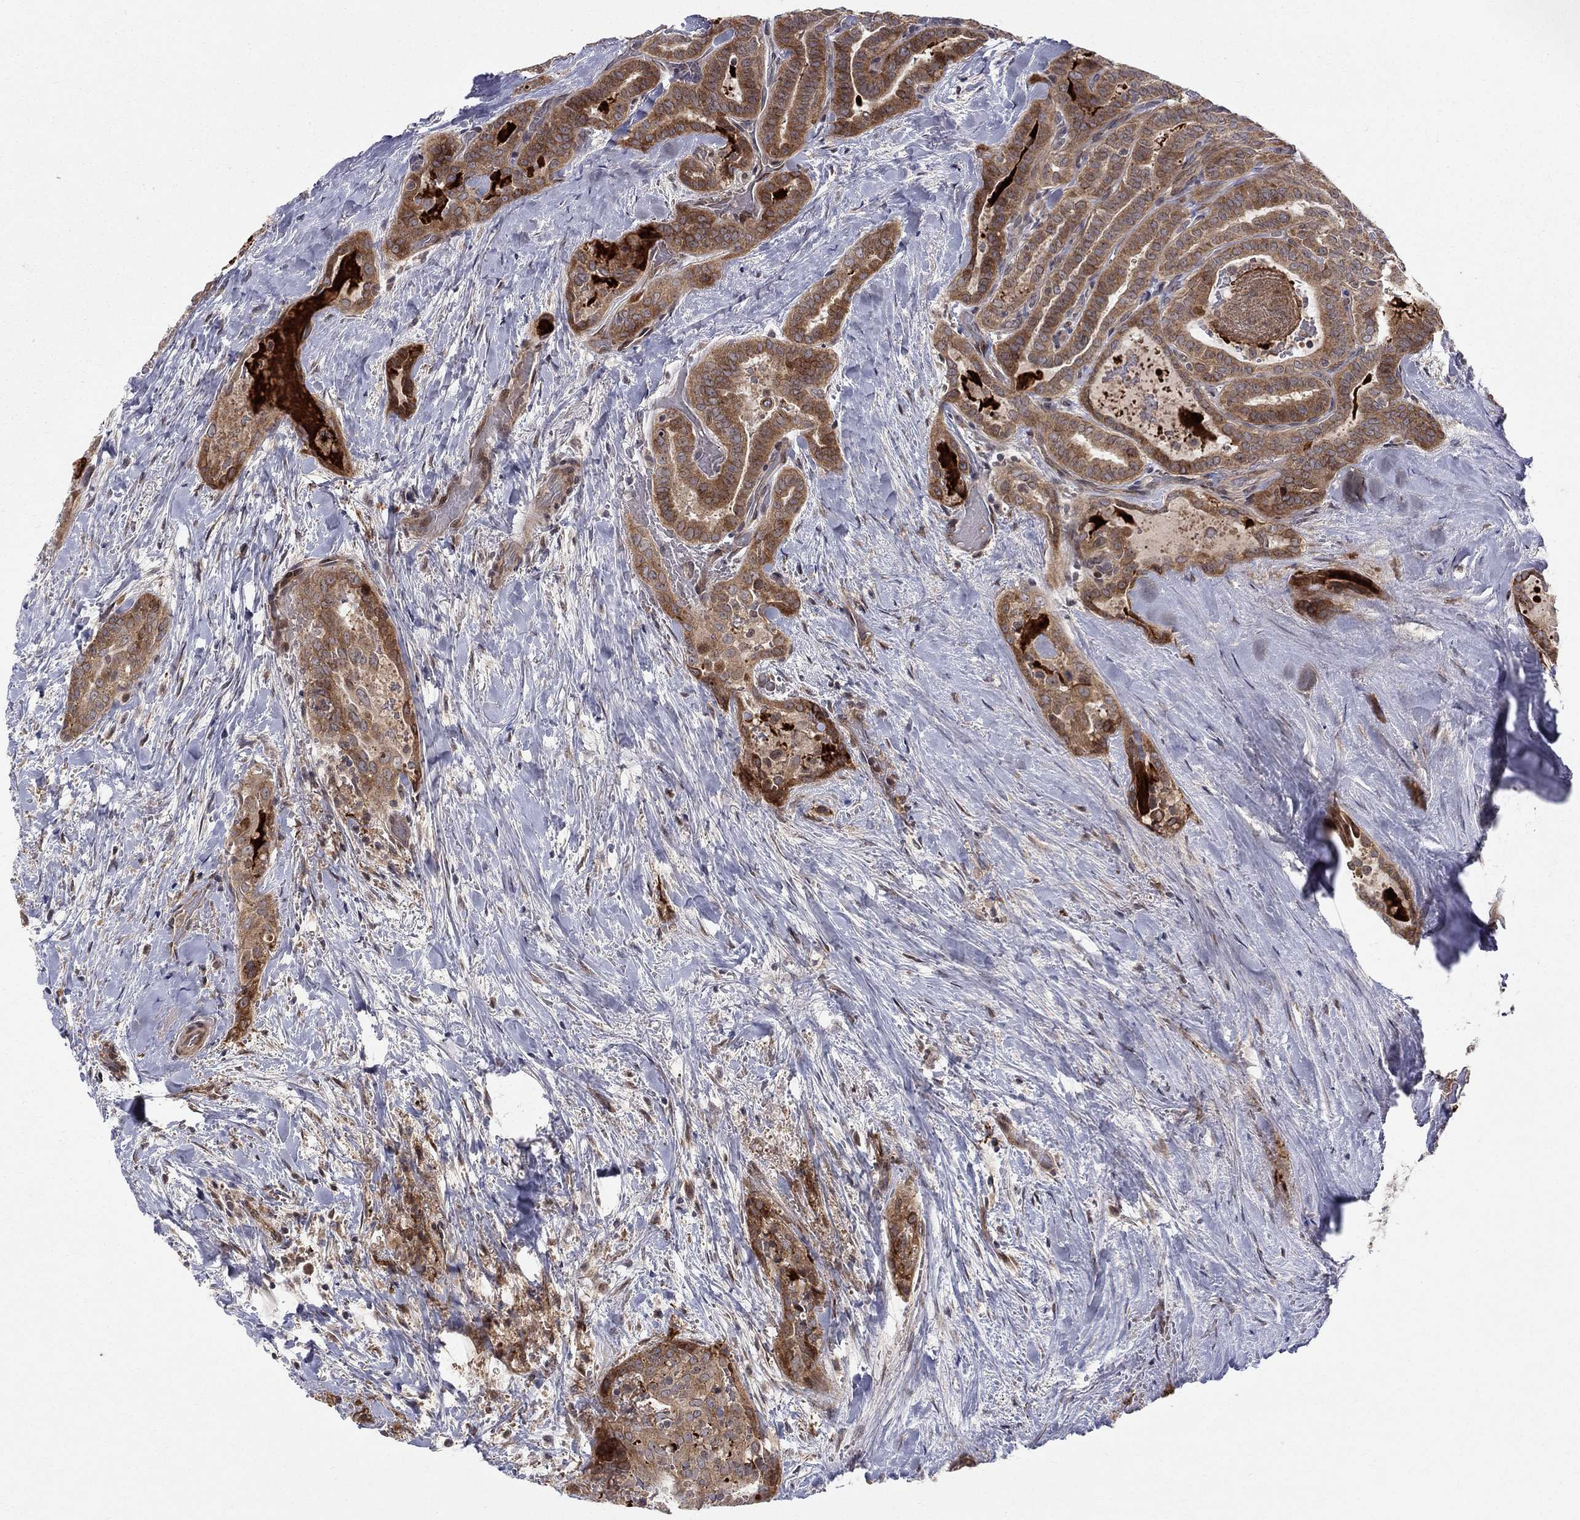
{"staining": {"intensity": "strong", "quantity": "25%-75%", "location": "cytoplasmic/membranous"}, "tissue": "thyroid cancer", "cell_type": "Tumor cells", "image_type": "cancer", "snomed": [{"axis": "morphology", "description": "Papillary adenocarcinoma, NOS"}, {"axis": "topography", "description": "Thyroid gland"}], "caption": "A histopathology image of thyroid cancer stained for a protein reveals strong cytoplasmic/membranous brown staining in tumor cells.", "gene": "WDR19", "patient": {"sex": "female", "age": 39}}